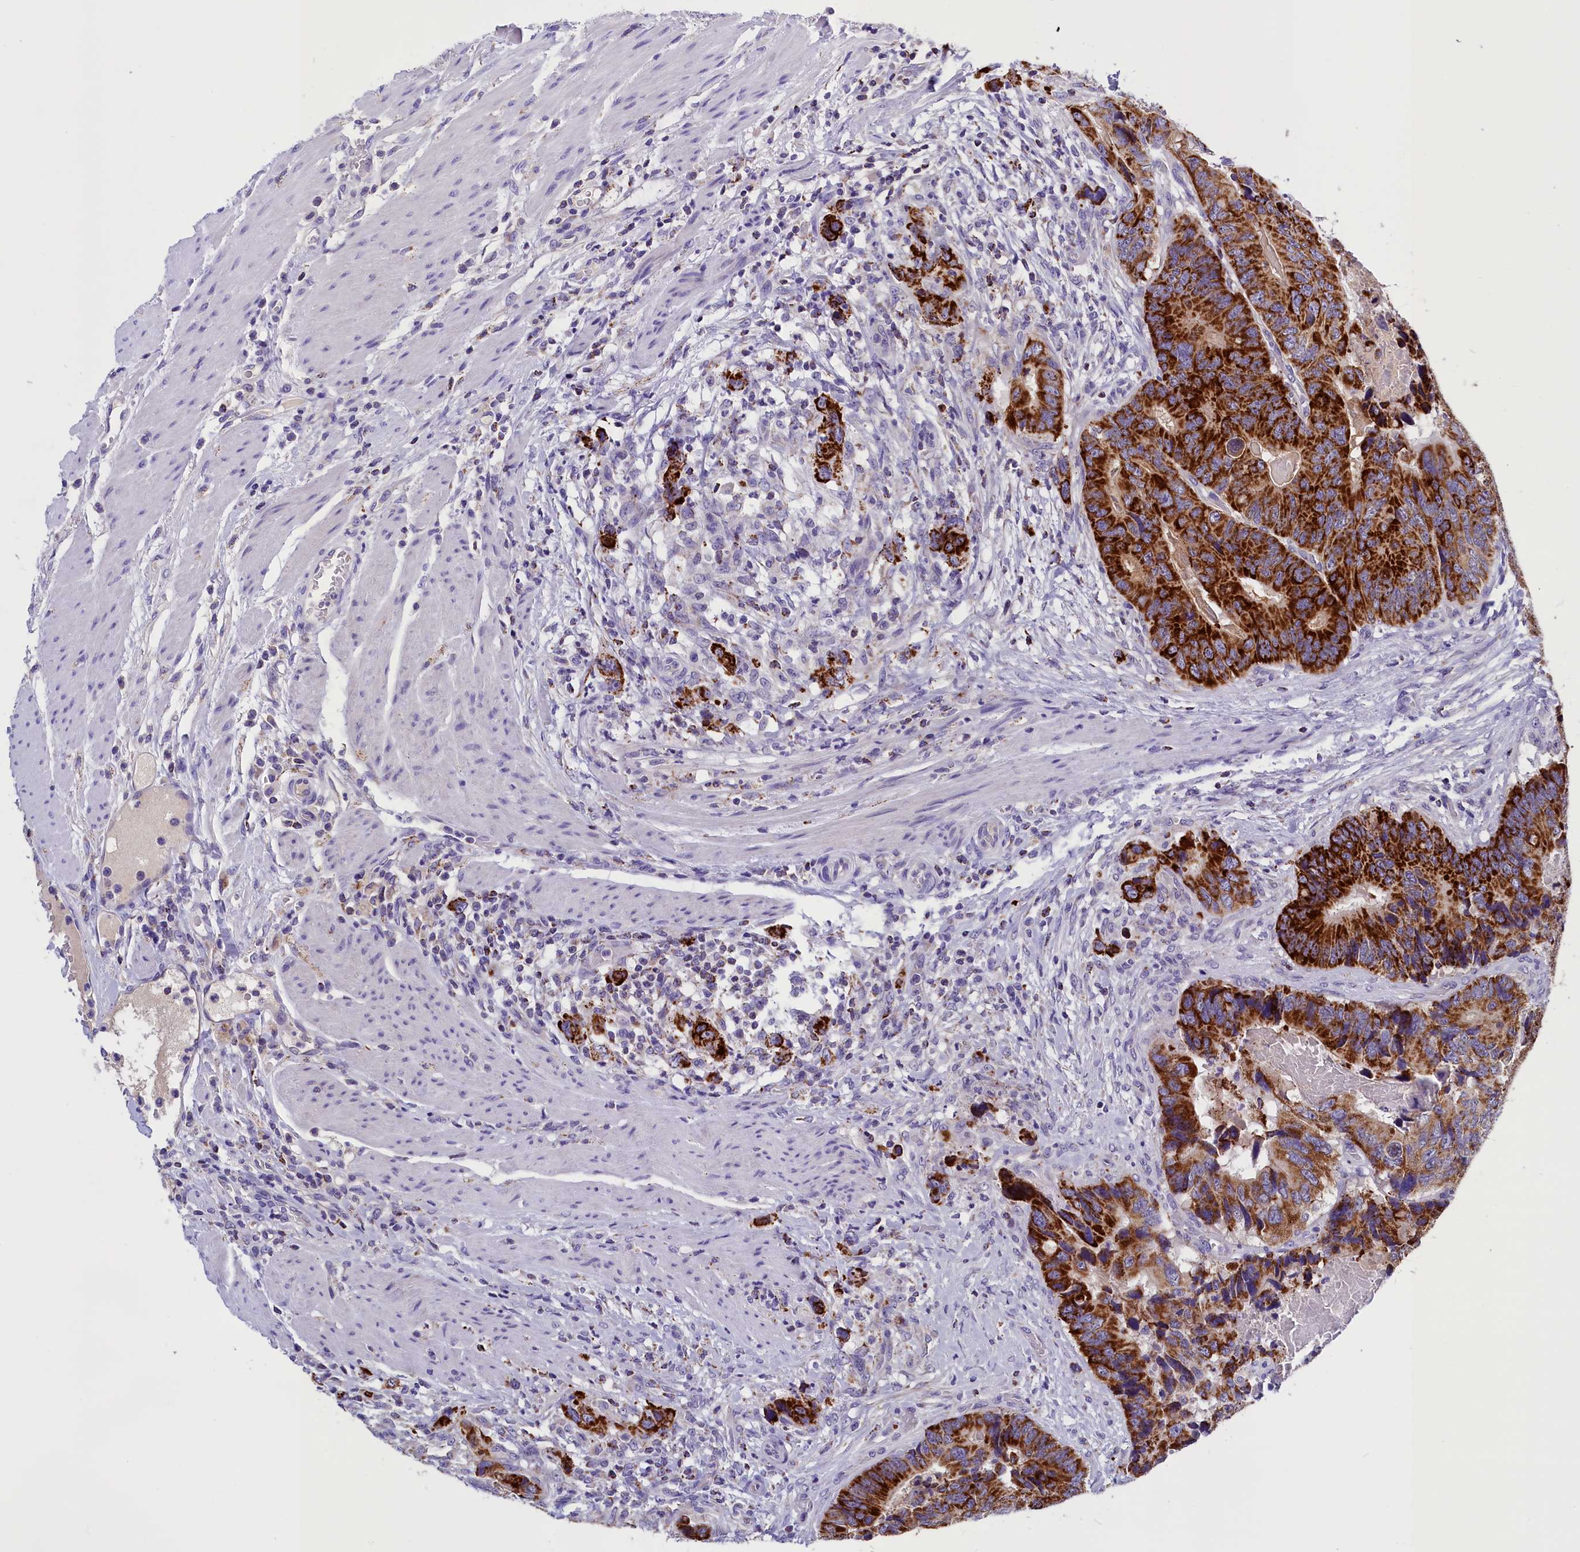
{"staining": {"intensity": "strong", "quantity": ">75%", "location": "cytoplasmic/membranous"}, "tissue": "colorectal cancer", "cell_type": "Tumor cells", "image_type": "cancer", "snomed": [{"axis": "morphology", "description": "Adenocarcinoma, NOS"}, {"axis": "topography", "description": "Colon"}], "caption": "A micrograph showing strong cytoplasmic/membranous staining in about >75% of tumor cells in colorectal cancer (adenocarcinoma), as visualized by brown immunohistochemical staining.", "gene": "ABAT", "patient": {"sex": "male", "age": 84}}